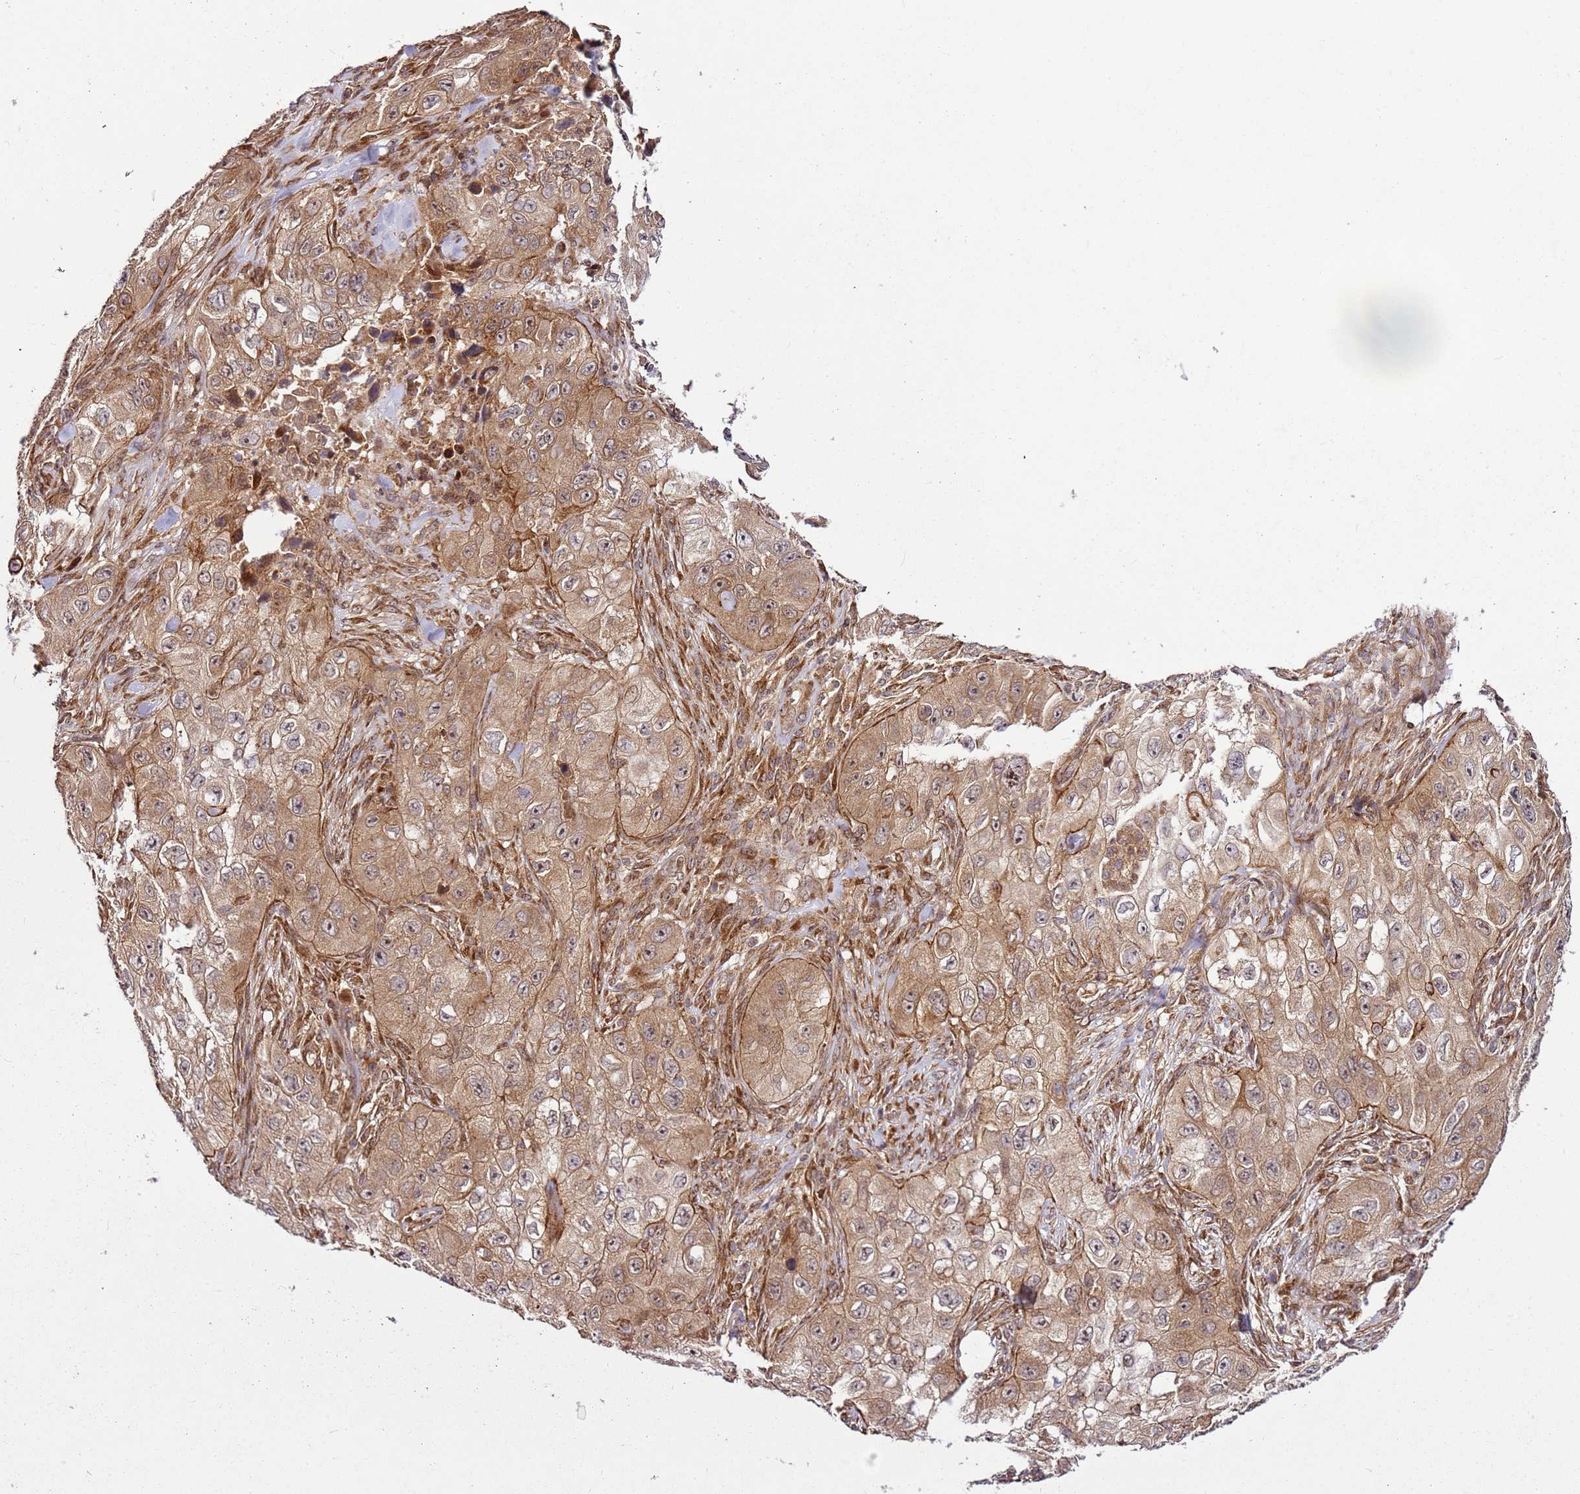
{"staining": {"intensity": "moderate", "quantity": ">75%", "location": "cytoplasmic/membranous,nuclear"}, "tissue": "skin cancer", "cell_type": "Tumor cells", "image_type": "cancer", "snomed": [{"axis": "morphology", "description": "Squamous cell carcinoma, NOS"}, {"axis": "topography", "description": "Skin"}, {"axis": "topography", "description": "Subcutis"}], "caption": "Skin cancer stained with immunohistochemistry demonstrates moderate cytoplasmic/membranous and nuclear positivity in approximately >75% of tumor cells.", "gene": "RASA3", "patient": {"sex": "male", "age": 73}}